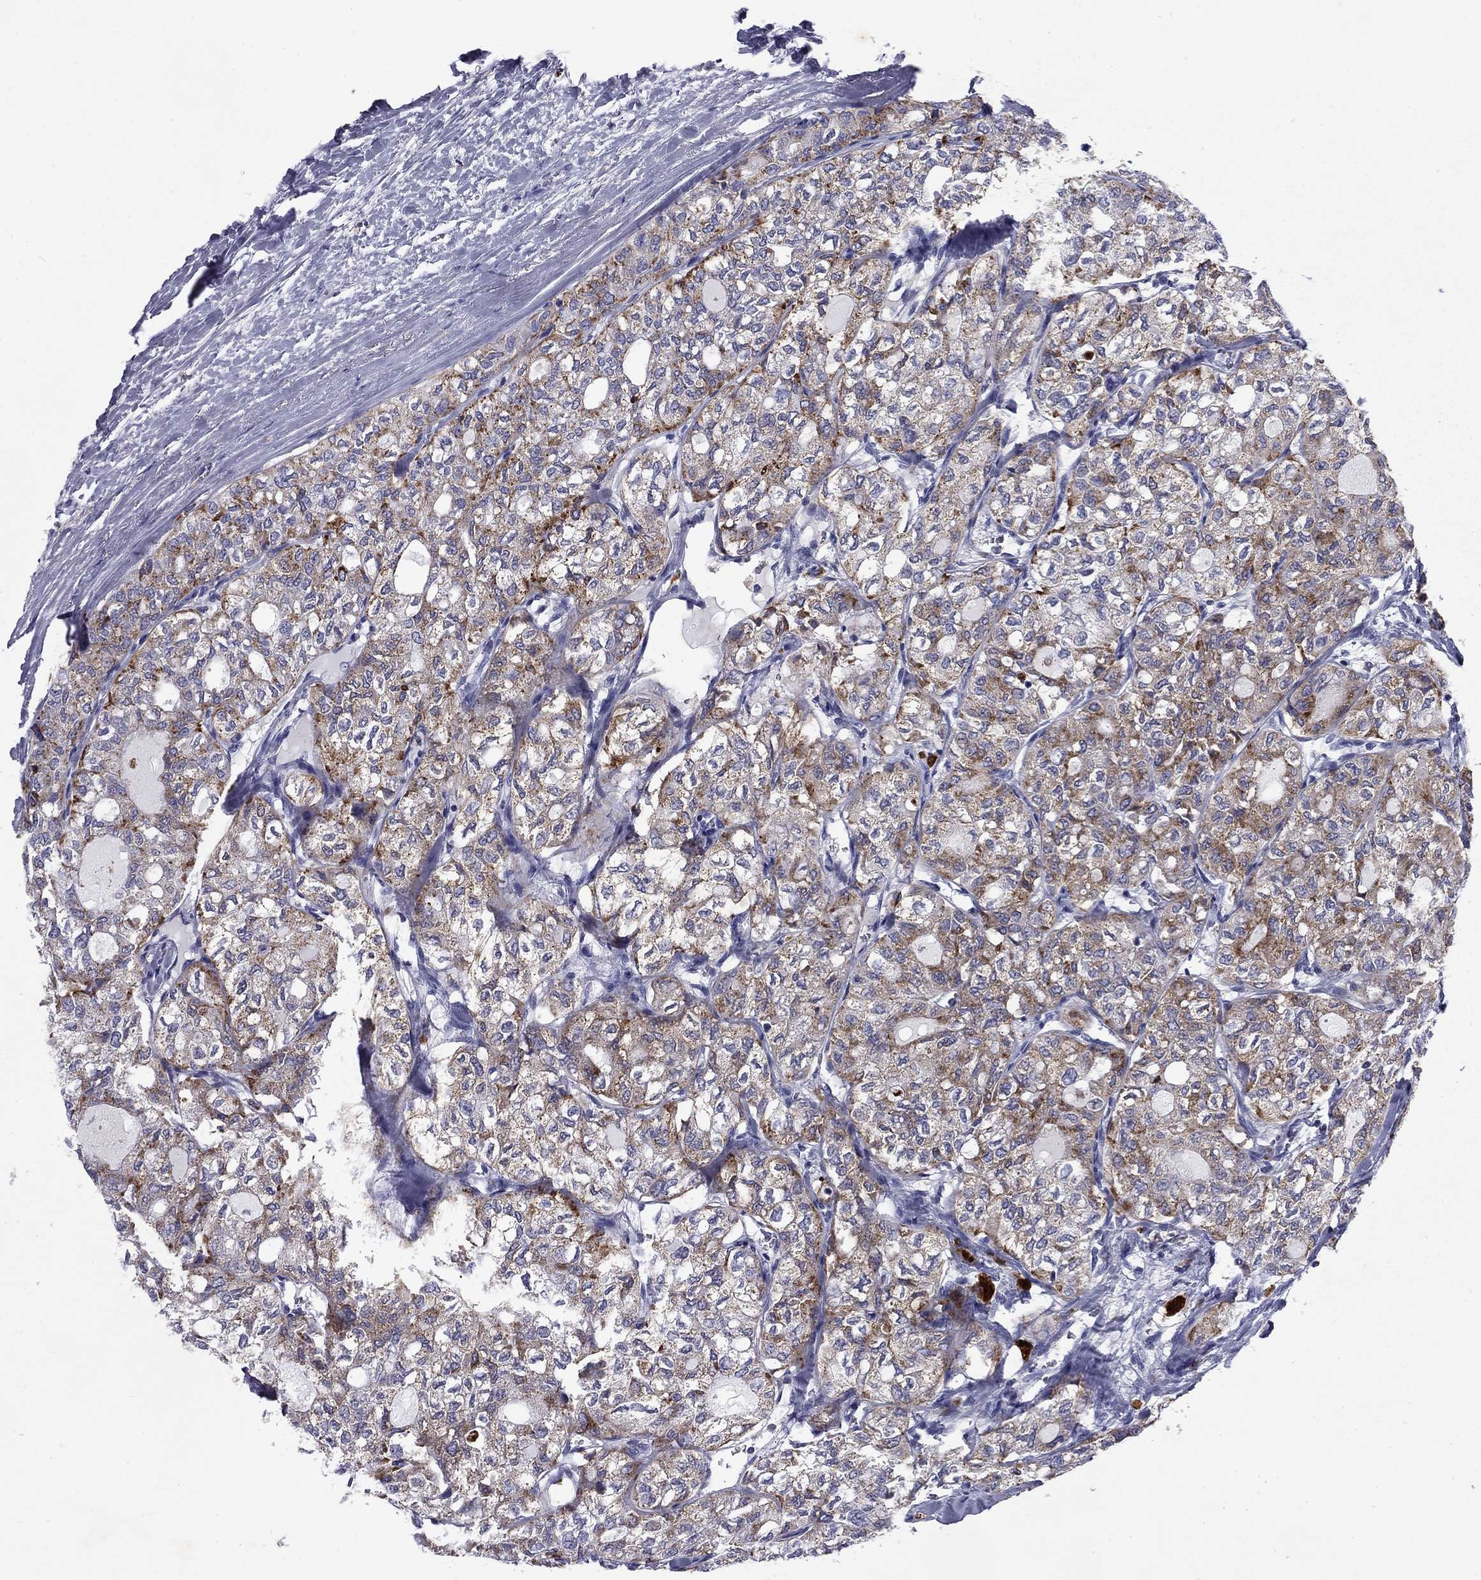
{"staining": {"intensity": "moderate", "quantity": "25%-75%", "location": "cytoplasmic/membranous"}, "tissue": "thyroid cancer", "cell_type": "Tumor cells", "image_type": "cancer", "snomed": [{"axis": "morphology", "description": "Follicular adenoma carcinoma, NOS"}, {"axis": "topography", "description": "Thyroid gland"}], "caption": "Human thyroid cancer (follicular adenoma carcinoma) stained for a protein (brown) exhibits moderate cytoplasmic/membranous positive positivity in approximately 25%-75% of tumor cells.", "gene": "MADCAM1", "patient": {"sex": "male", "age": 75}}